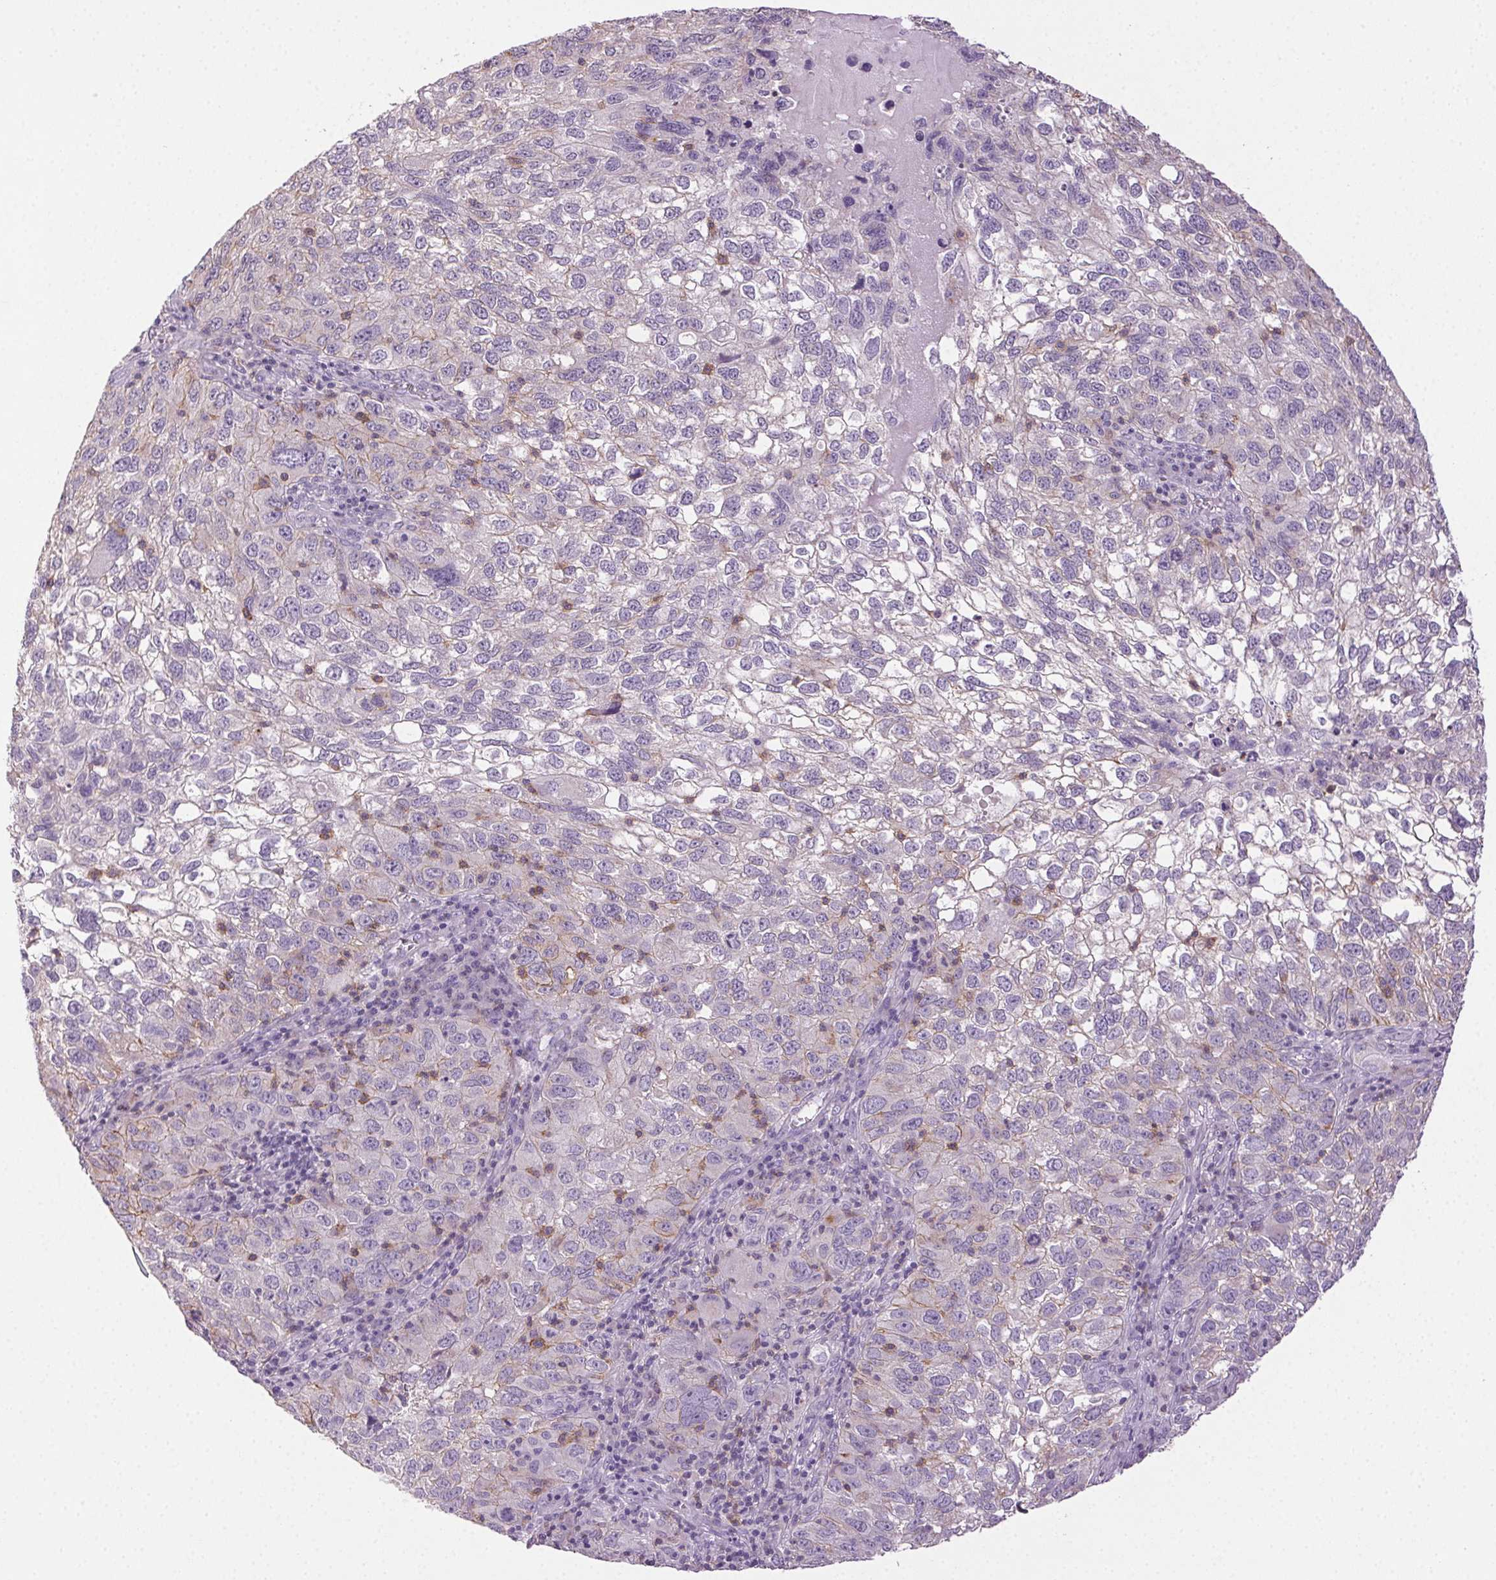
{"staining": {"intensity": "negative", "quantity": "none", "location": "none"}, "tissue": "cervical cancer", "cell_type": "Tumor cells", "image_type": "cancer", "snomed": [{"axis": "morphology", "description": "Squamous cell carcinoma, NOS"}, {"axis": "topography", "description": "Cervix"}], "caption": "Tumor cells are negative for protein expression in human cervical squamous cell carcinoma.", "gene": "AKAP5", "patient": {"sex": "female", "age": 55}}